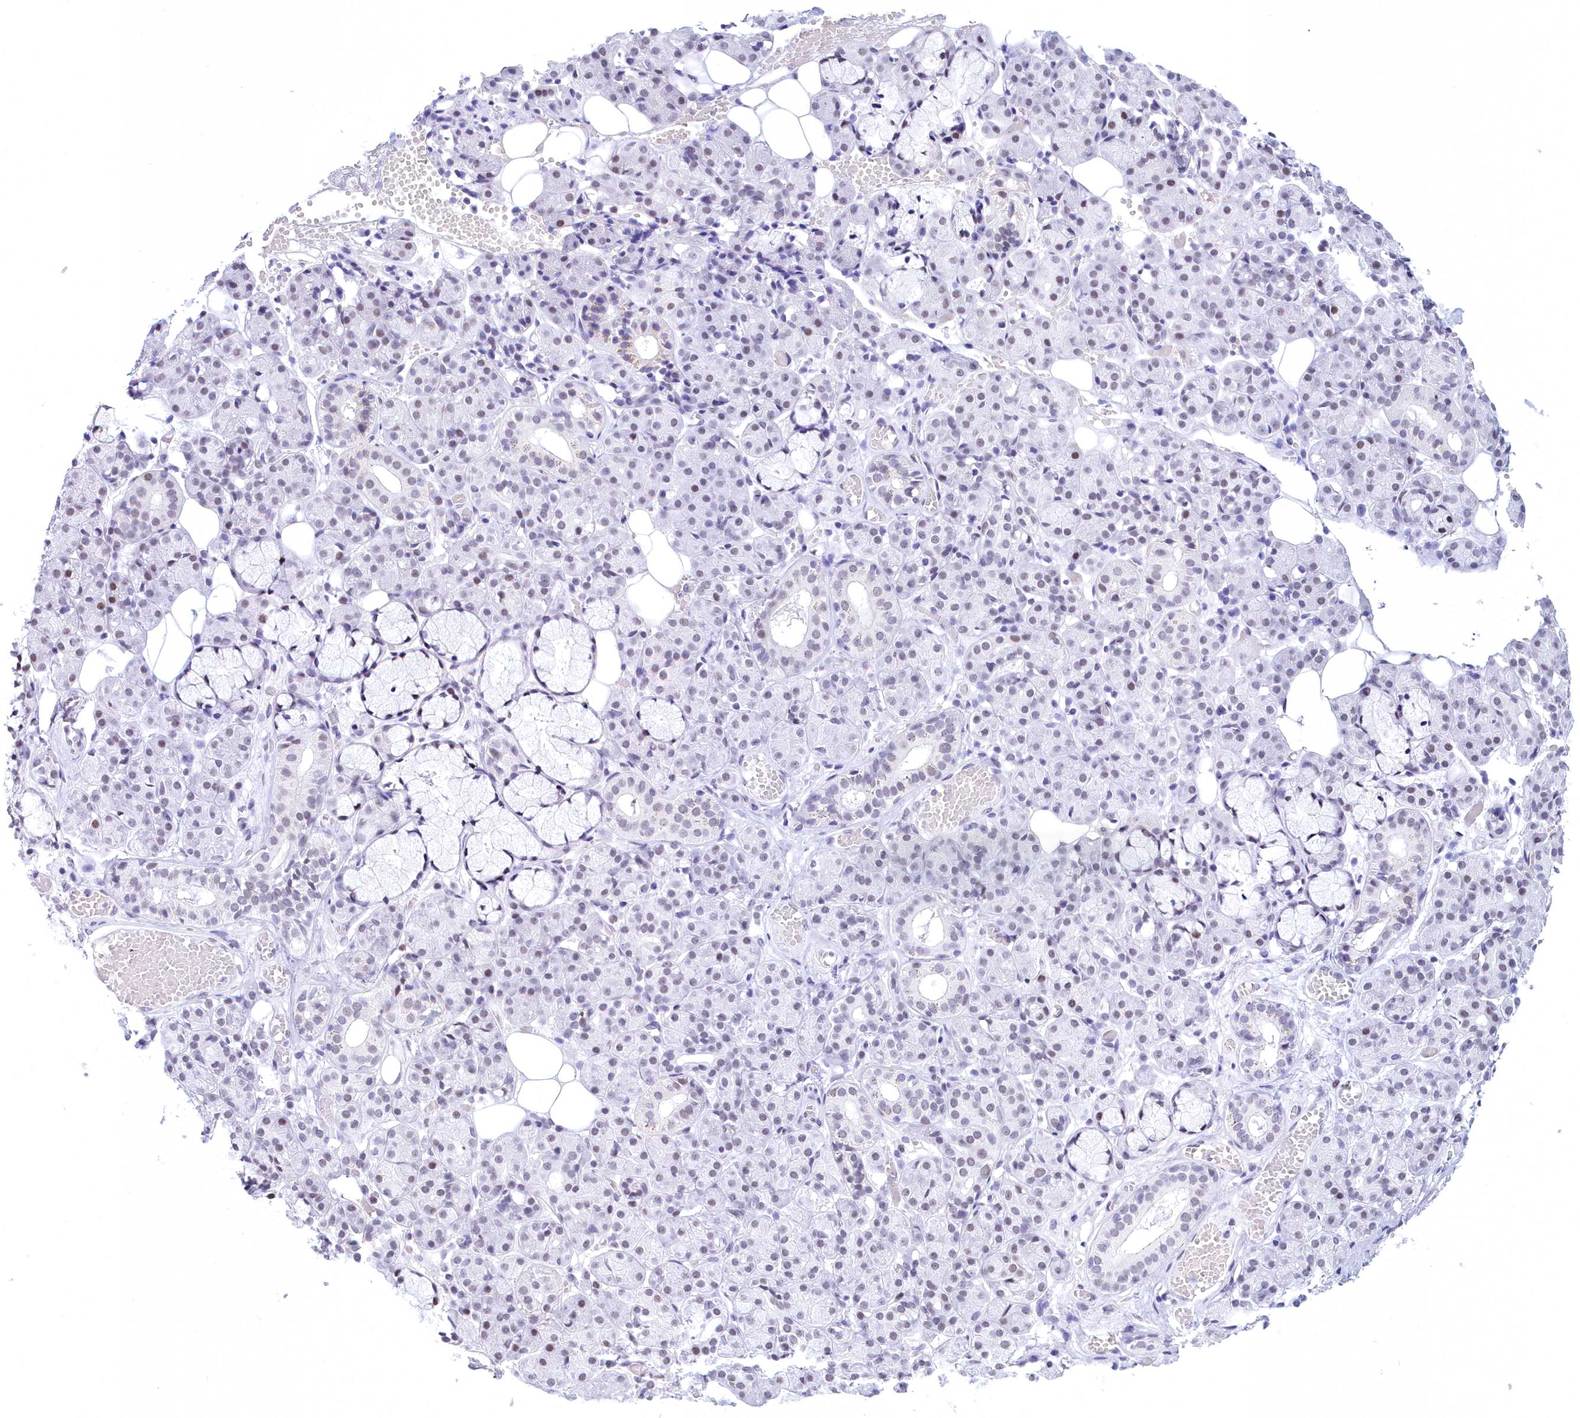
{"staining": {"intensity": "moderate", "quantity": "25%-75%", "location": "nuclear"}, "tissue": "salivary gland", "cell_type": "Glandular cells", "image_type": "normal", "snomed": [{"axis": "morphology", "description": "Normal tissue, NOS"}, {"axis": "topography", "description": "Salivary gland"}], "caption": "Salivary gland stained with immunohistochemistry demonstrates moderate nuclear staining in about 25%-75% of glandular cells. The protein is shown in brown color, while the nuclei are stained blue.", "gene": "CDC26", "patient": {"sex": "male", "age": 63}}